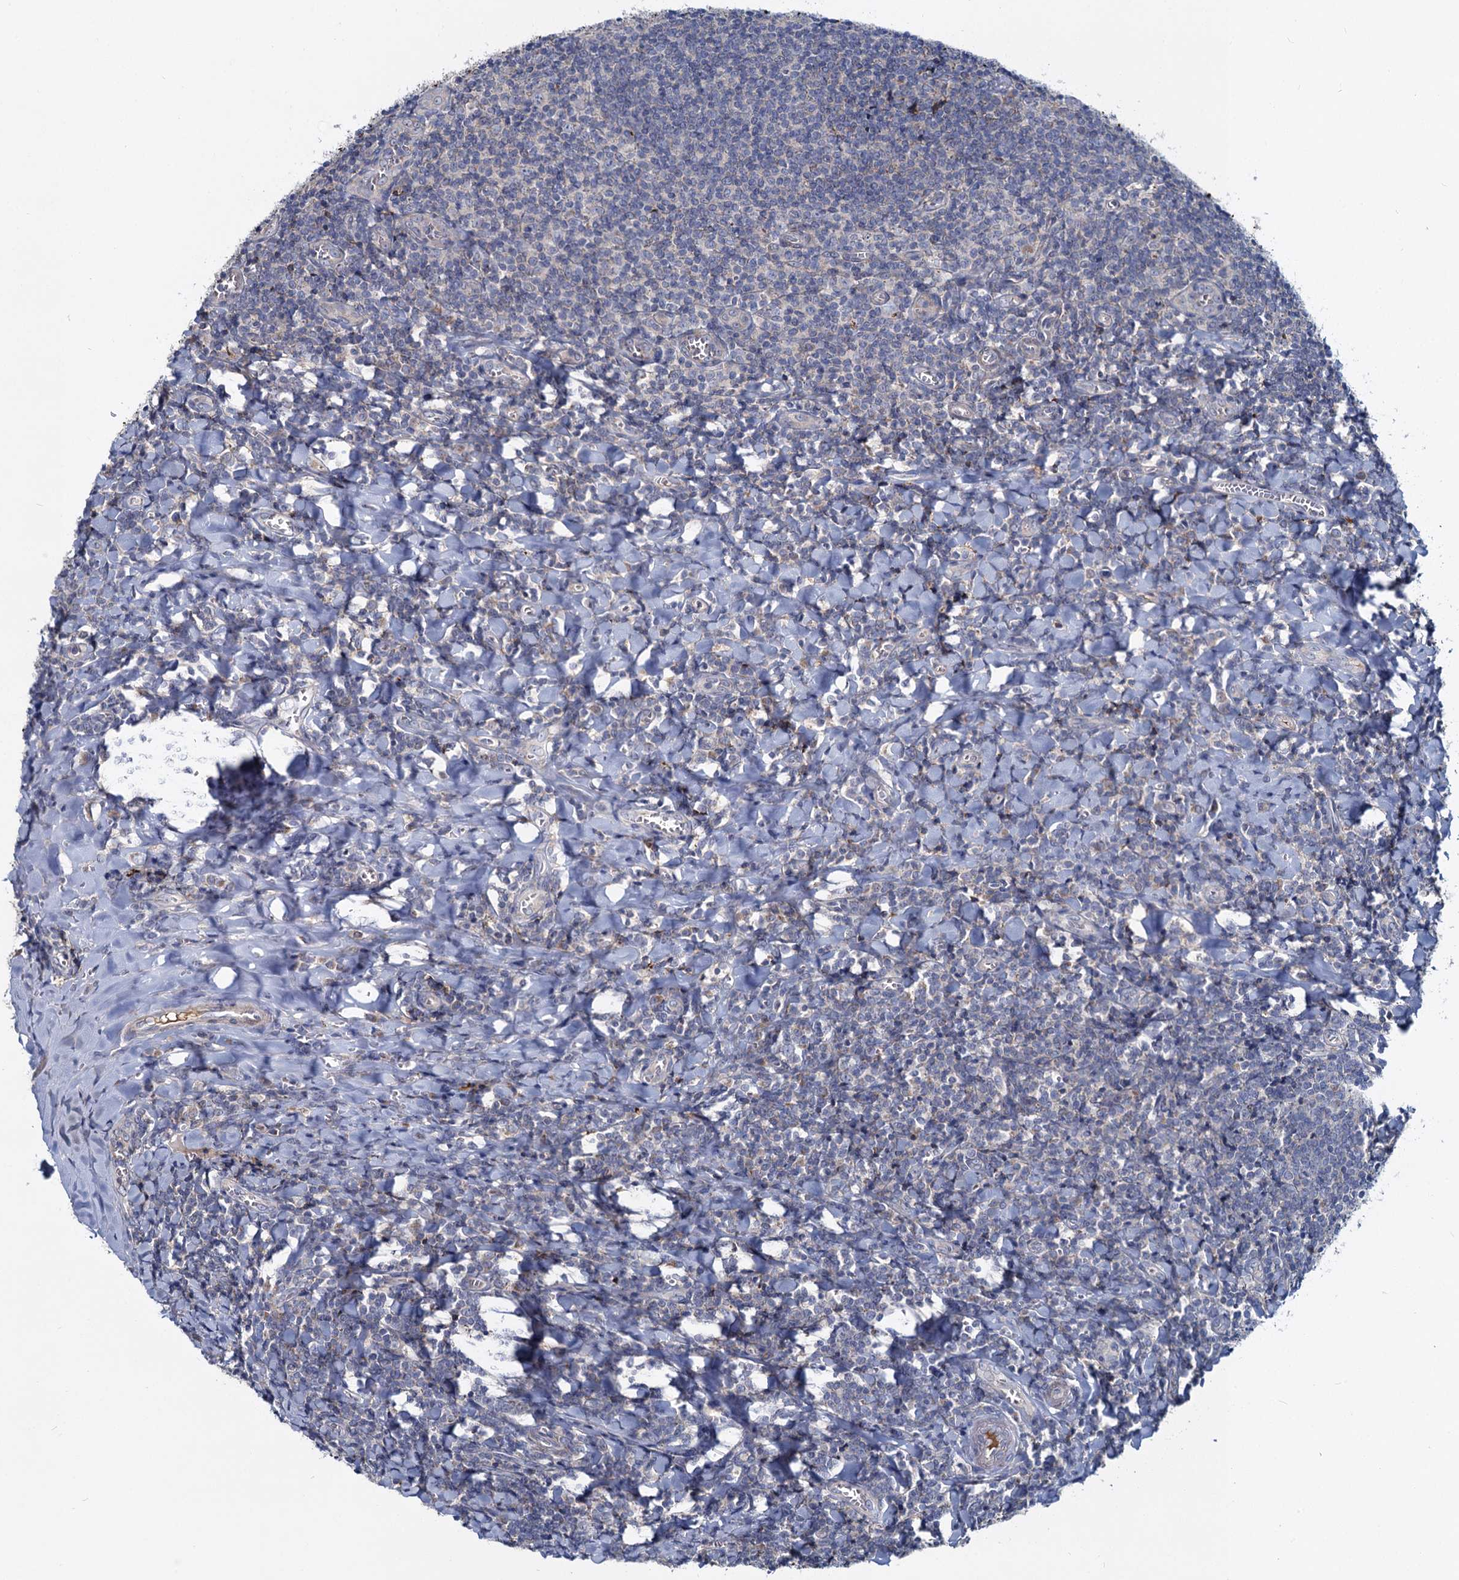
{"staining": {"intensity": "negative", "quantity": "none", "location": "none"}, "tissue": "tonsil", "cell_type": "Germinal center cells", "image_type": "normal", "snomed": [{"axis": "morphology", "description": "Normal tissue, NOS"}, {"axis": "topography", "description": "Tonsil"}], "caption": "Immunohistochemistry (IHC) of benign human tonsil demonstrates no positivity in germinal center cells. Brightfield microscopy of immunohistochemistry (IHC) stained with DAB (brown) and hematoxylin (blue), captured at high magnification.", "gene": "DCUN1D2", "patient": {"sex": "male", "age": 27}}